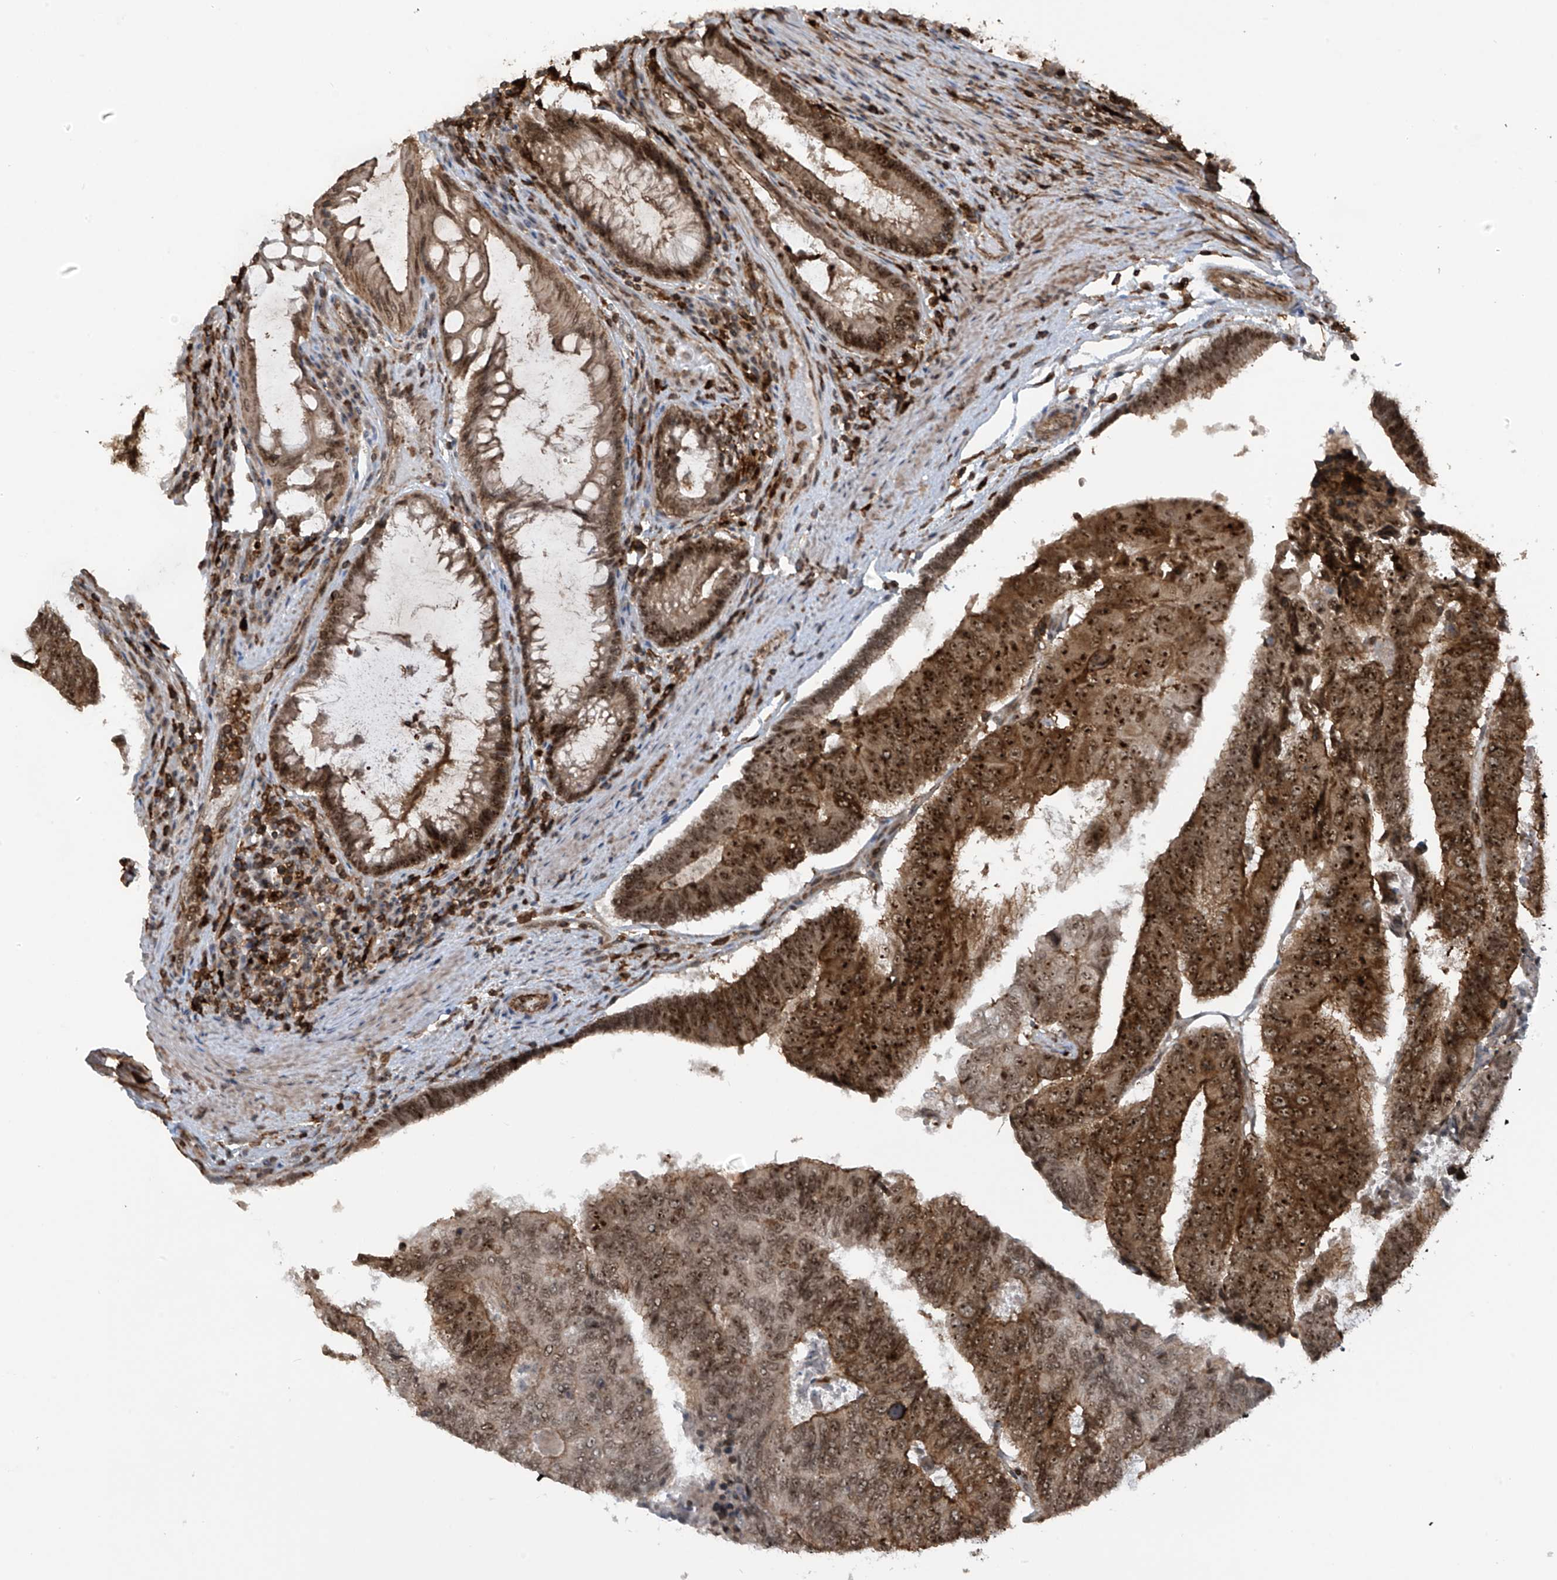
{"staining": {"intensity": "strong", "quantity": ">75%", "location": "cytoplasmic/membranous,nuclear"}, "tissue": "colorectal cancer", "cell_type": "Tumor cells", "image_type": "cancer", "snomed": [{"axis": "morphology", "description": "Adenocarcinoma, NOS"}, {"axis": "topography", "description": "Colon"}], "caption": "Brown immunohistochemical staining in human adenocarcinoma (colorectal) reveals strong cytoplasmic/membranous and nuclear staining in approximately >75% of tumor cells.", "gene": "REPIN1", "patient": {"sex": "female", "age": 67}}